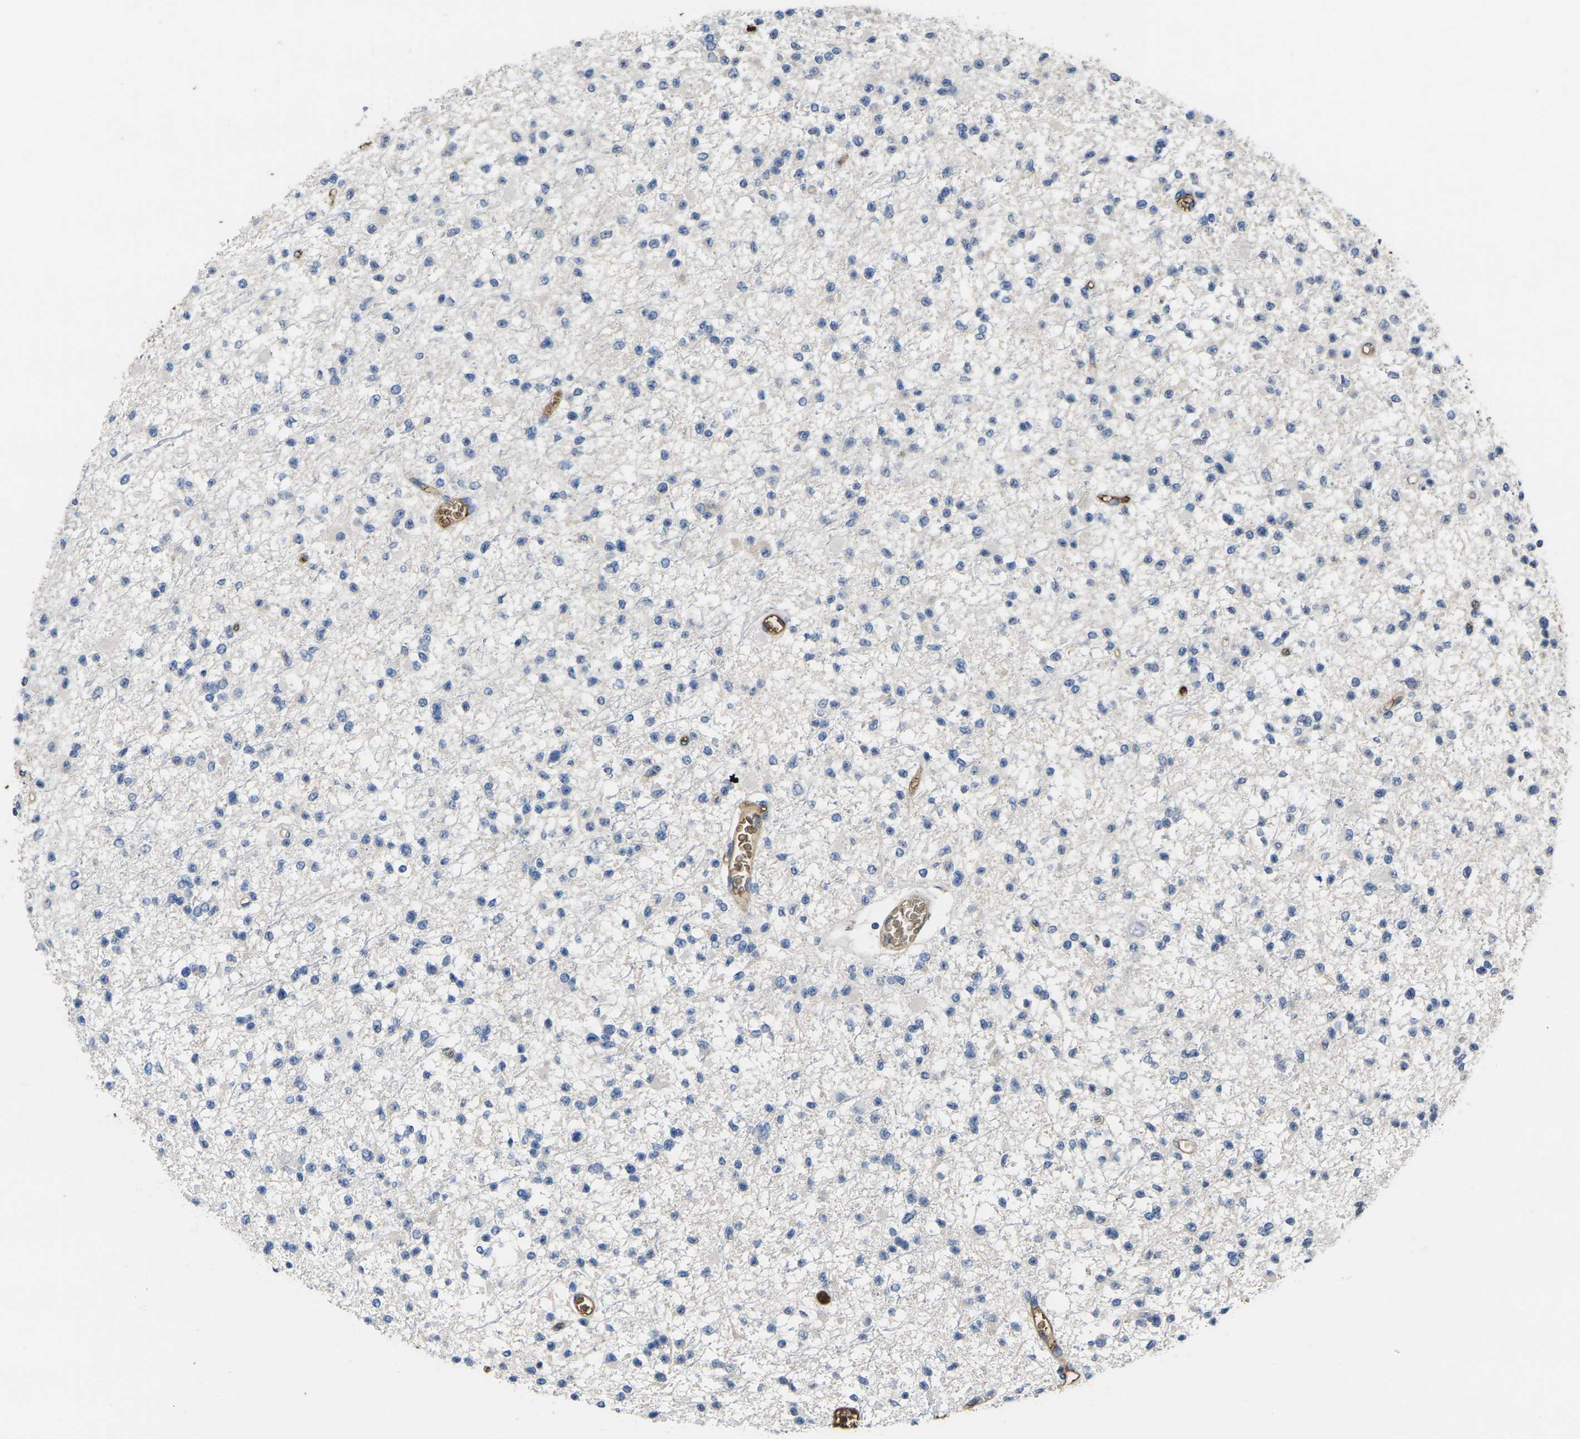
{"staining": {"intensity": "negative", "quantity": "none", "location": "none"}, "tissue": "glioma", "cell_type": "Tumor cells", "image_type": "cancer", "snomed": [{"axis": "morphology", "description": "Glioma, malignant, Low grade"}, {"axis": "topography", "description": "Brain"}], "caption": "Tumor cells are negative for brown protein staining in glioma.", "gene": "GREM2", "patient": {"sex": "female", "age": 22}}